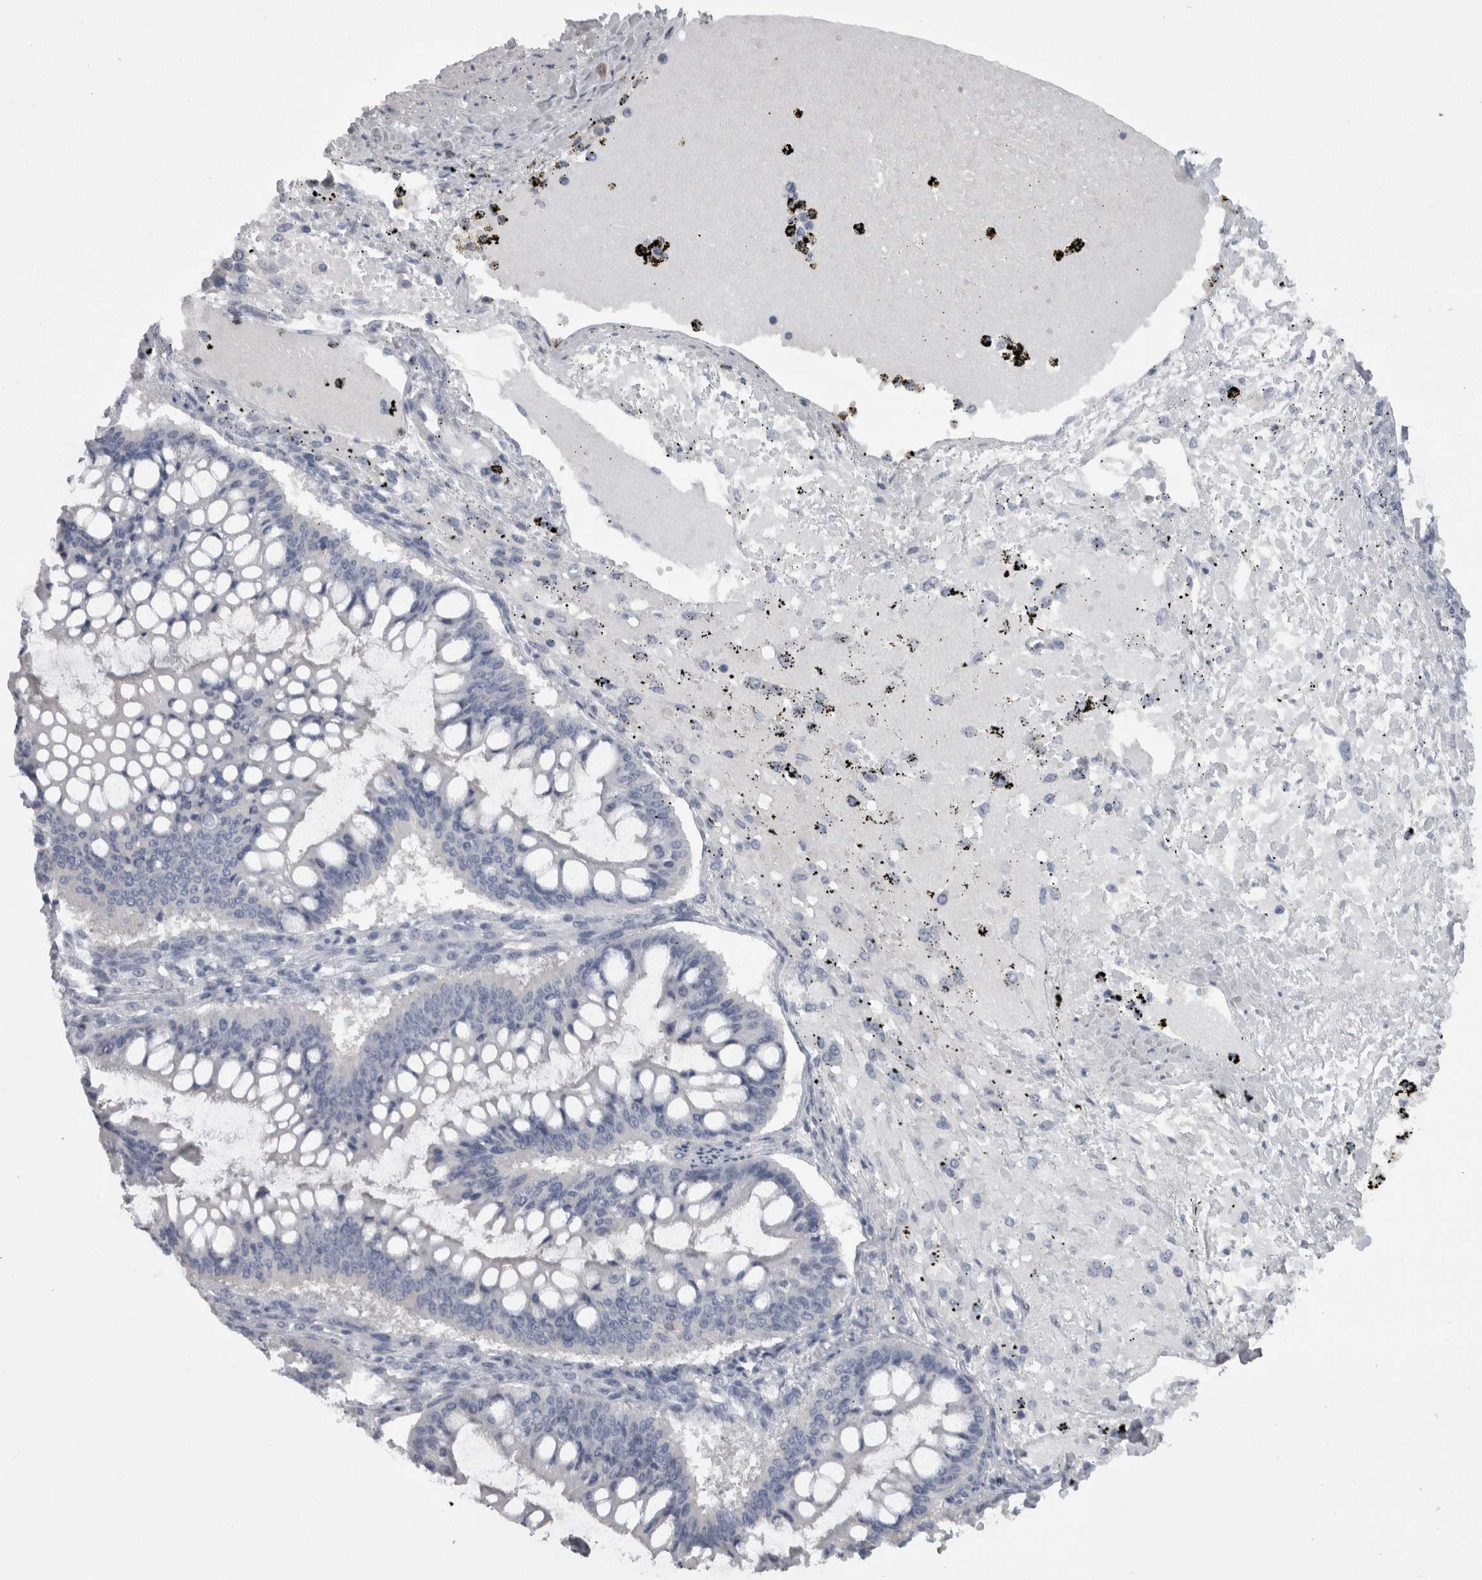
{"staining": {"intensity": "negative", "quantity": "none", "location": "none"}, "tissue": "ovarian cancer", "cell_type": "Tumor cells", "image_type": "cancer", "snomed": [{"axis": "morphology", "description": "Cystadenocarcinoma, mucinous, NOS"}, {"axis": "topography", "description": "Ovary"}], "caption": "This is an immunohistochemistry image of human mucinous cystadenocarcinoma (ovarian). There is no positivity in tumor cells.", "gene": "CAMK2D", "patient": {"sex": "female", "age": 73}}